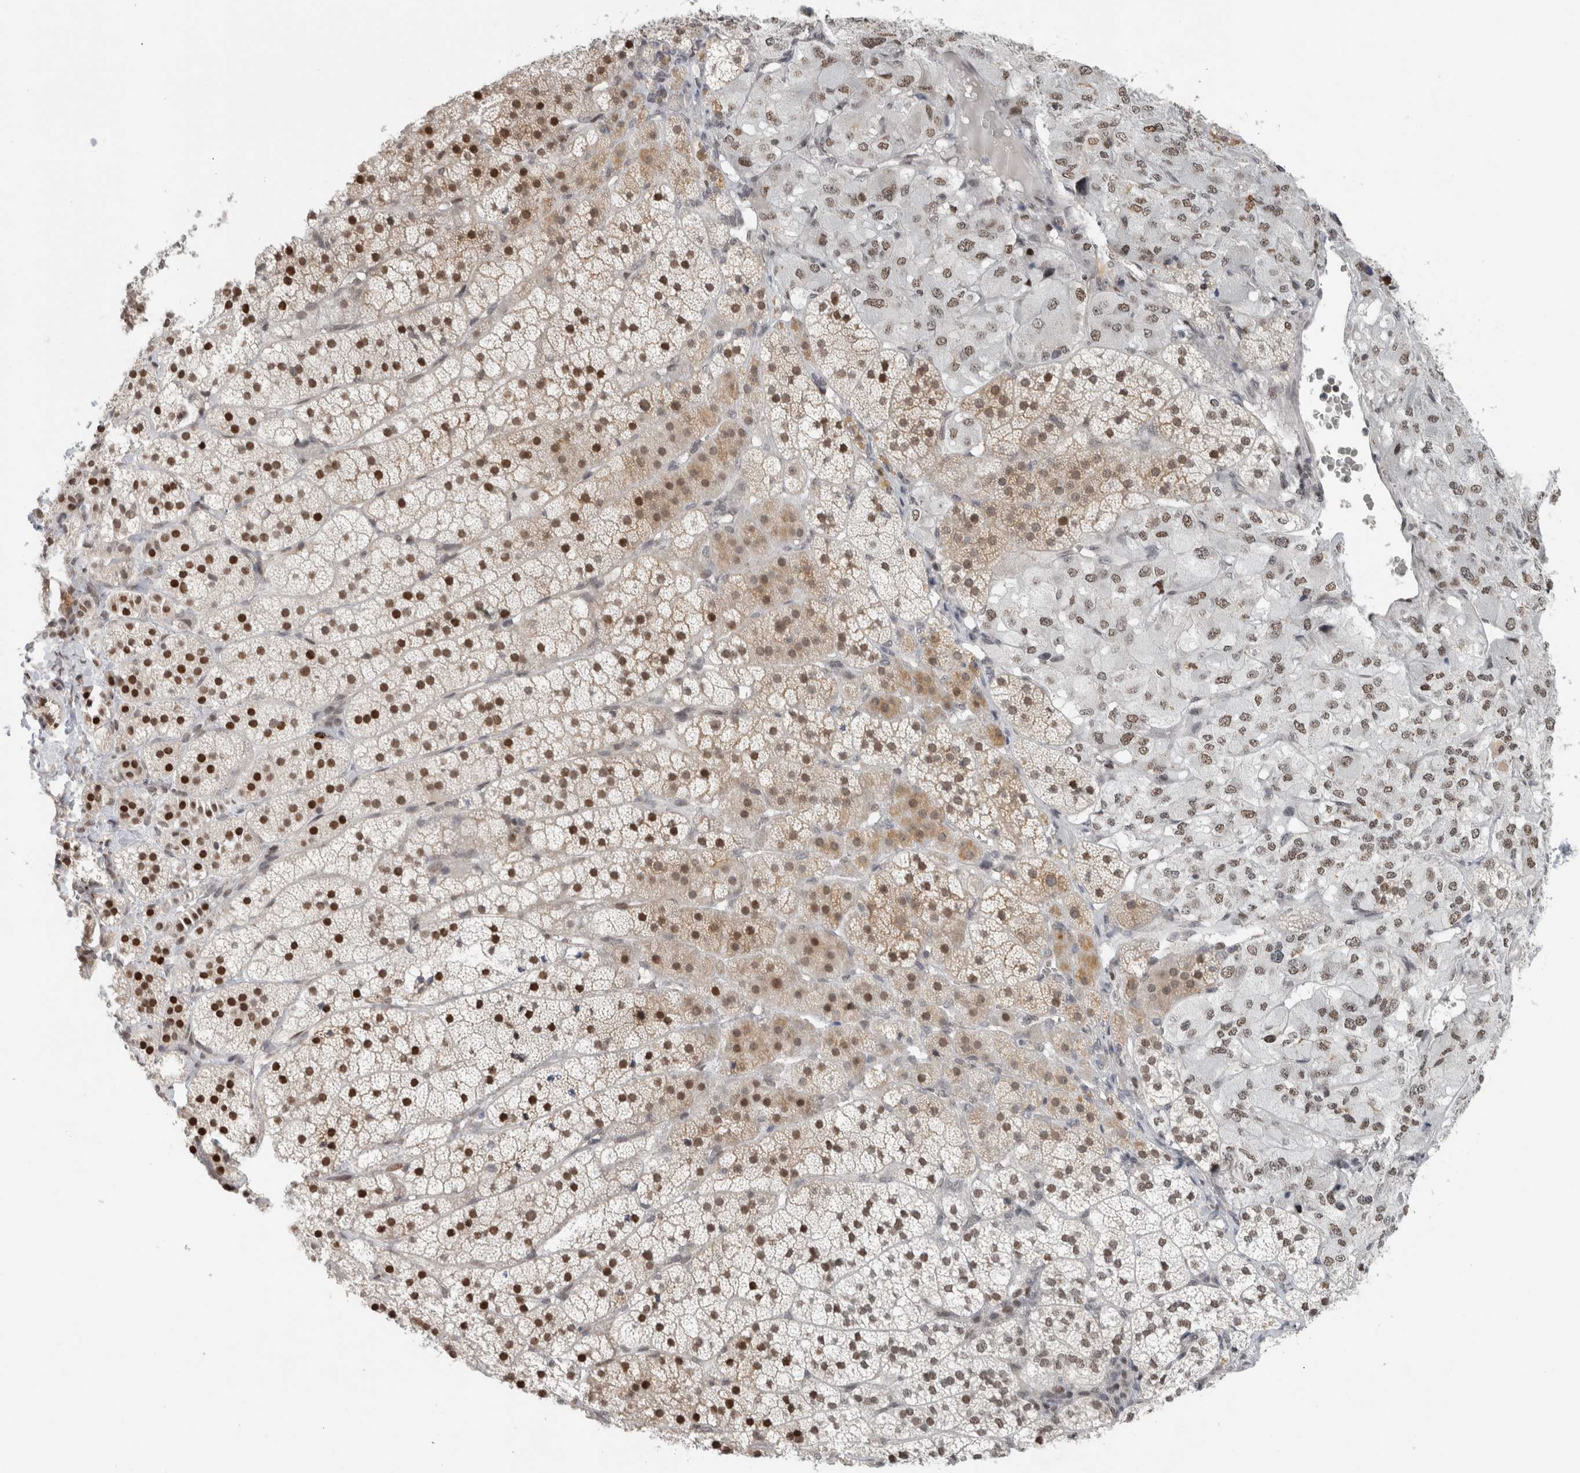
{"staining": {"intensity": "strong", "quantity": ">75%", "location": "cytoplasmic/membranous,nuclear"}, "tissue": "adrenal gland", "cell_type": "Glandular cells", "image_type": "normal", "snomed": [{"axis": "morphology", "description": "Normal tissue, NOS"}, {"axis": "topography", "description": "Adrenal gland"}], "caption": "Protein staining by immunohistochemistry (IHC) displays strong cytoplasmic/membranous,nuclear positivity in about >75% of glandular cells in benign adrenal gland. (Brightfield microscopy of DAB IHC at high magnification).", "gene": "HNRNPR", "patient": {"sex": "female", "age": 44}}